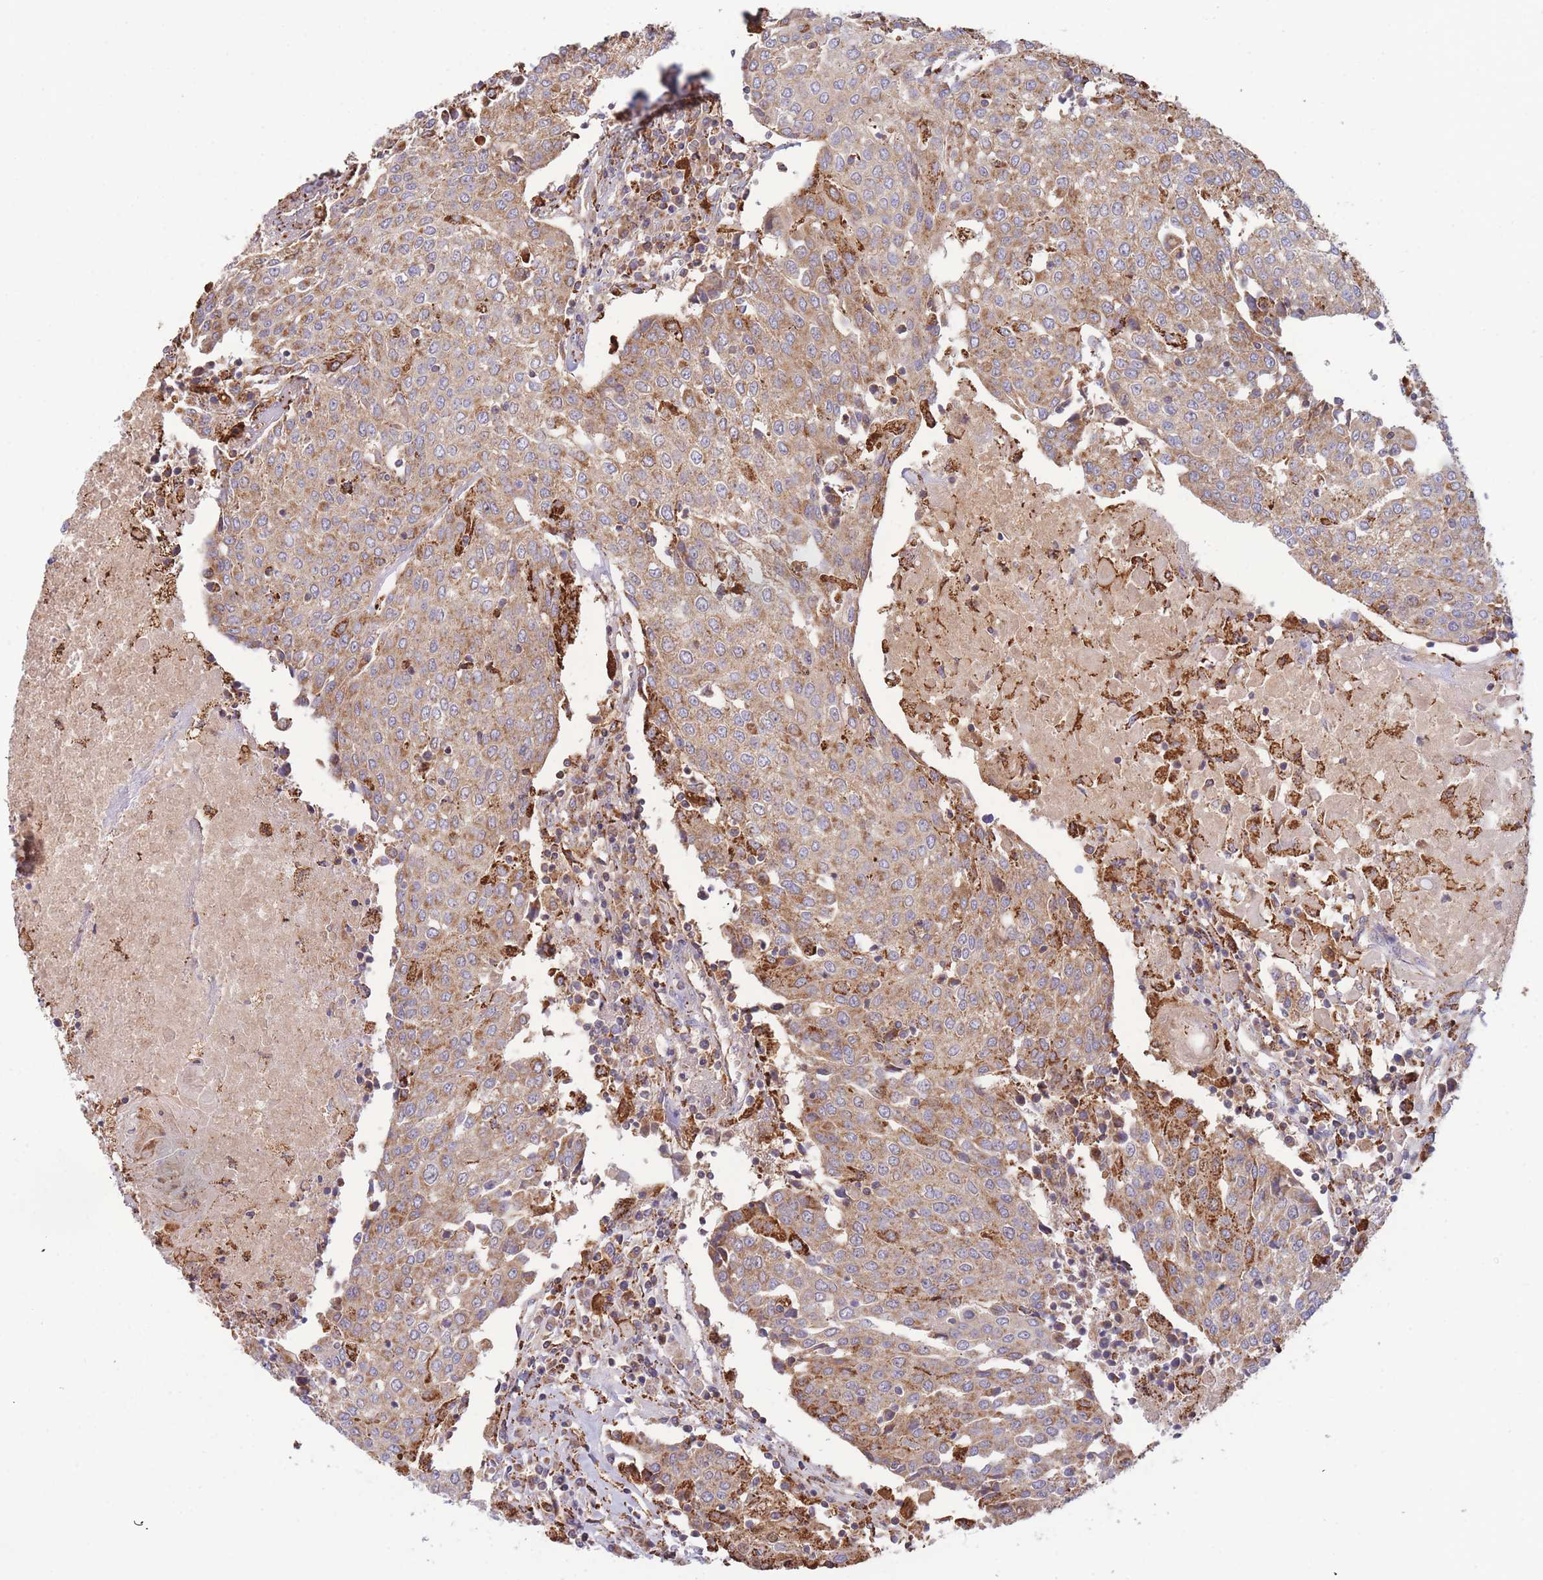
{"staining": {"intensity": "moderate", "quantity": ">75%", "location": "cytoplasmic/membranous"}, "tissue": "urothelial cancer", "cell_type": "Tumor cells", "image_type": "cancer", "snomed": [{"axis": "morphology", "description": "Urothelial carcinoma, High grade"}, {"axis": "topography", "description": "Urinary bladder"}], "caption": "The image shows immunohistochemical staining of urothelial carcinoma (high-grade). There is moderate cytoplasmic/membranous expression is identified in about >75% of tumor cells. The protein of interest is stained brown, and the nuclei are stained in blue (DAB (3,3'-diaminobenzidine) IHC with brightfield microscopy, high magnification).", "gene": "MRPL17", "patient": {"sex": "female", "age": 85}}